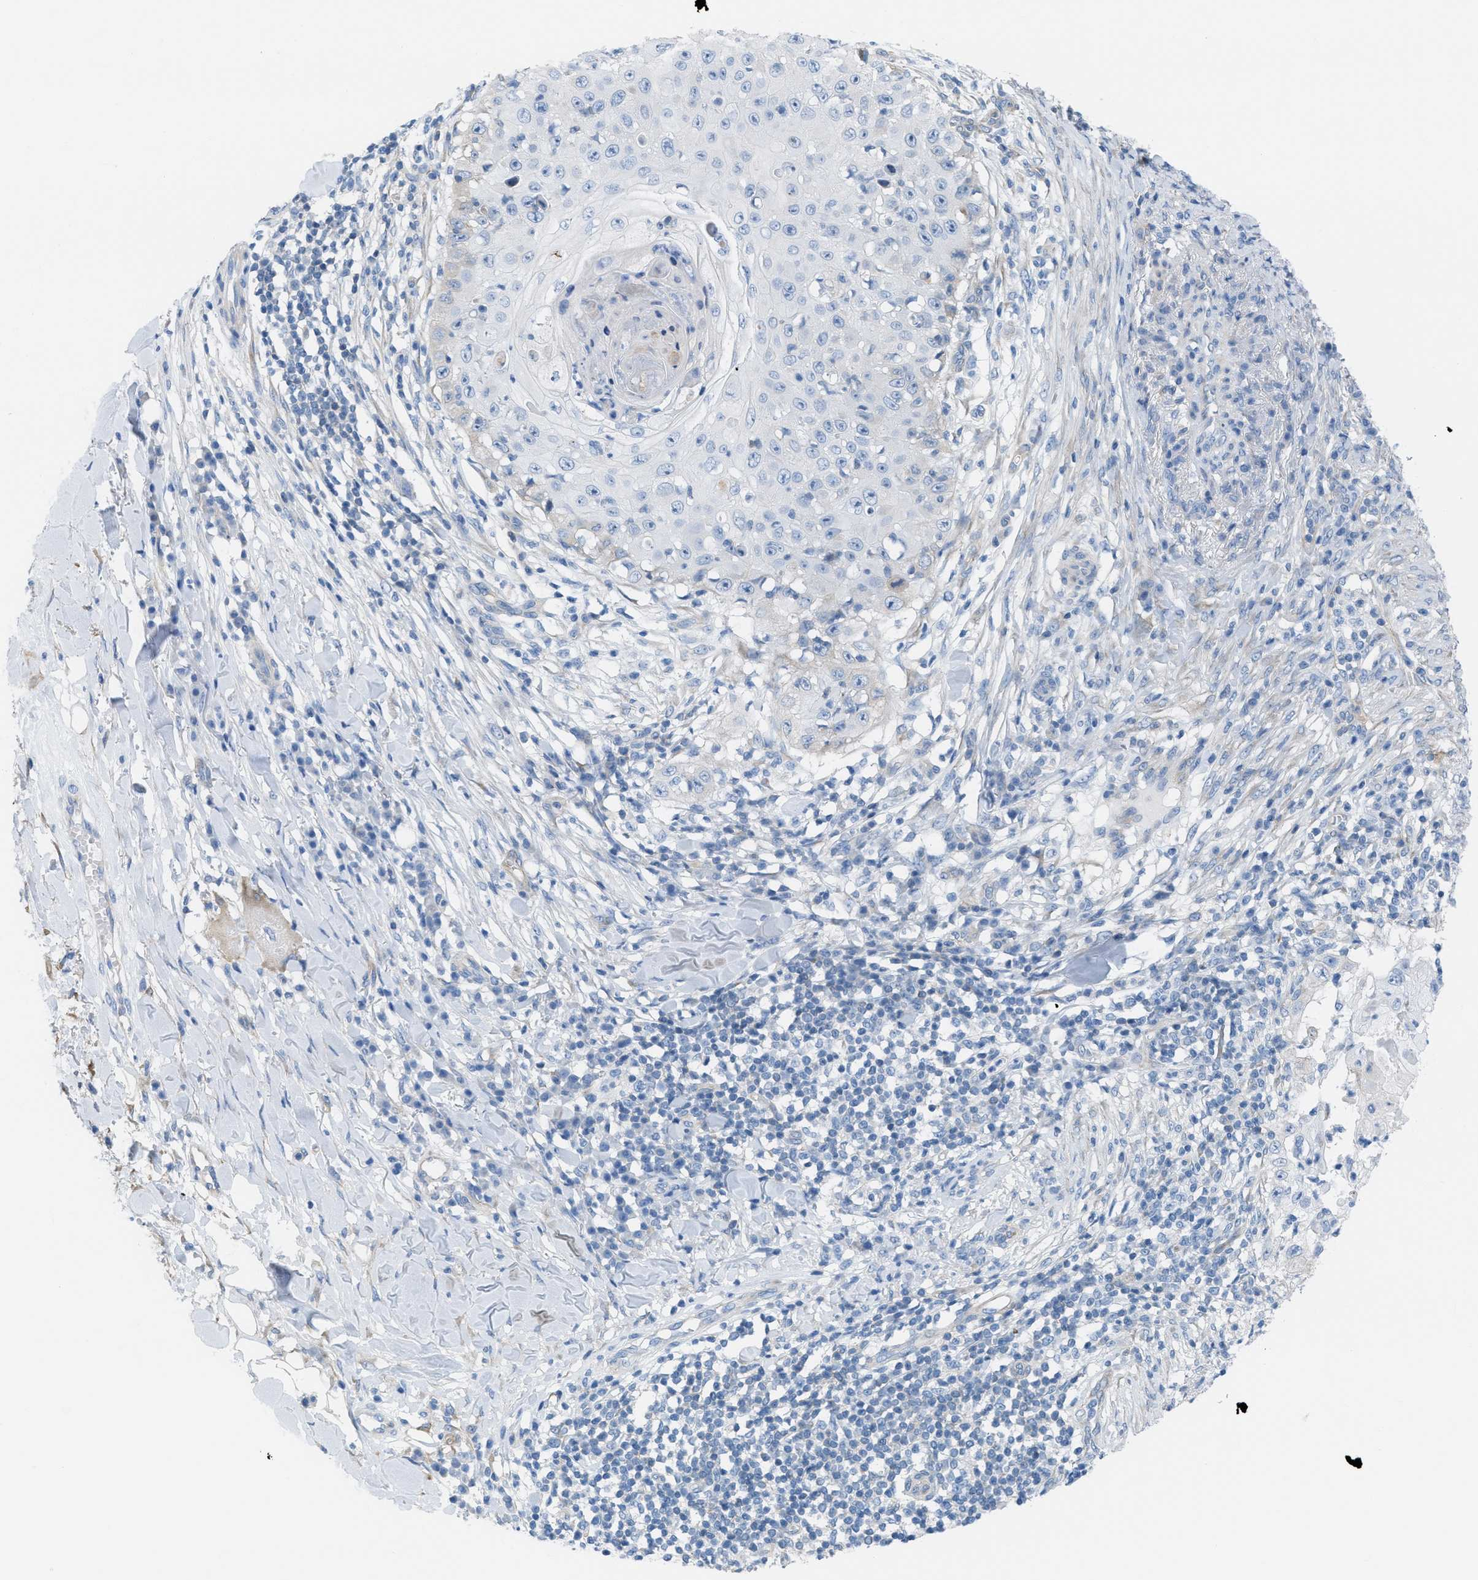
{"staining": {"intensity": "negative", "quantity": "none", "location": "none"}, "tissue": "skin cancer", "cell_type": "Tumor cells", "image_type": "cancer", "snomed": [{"axis": "morphology", "description": "Squamous cell carcinoma, NOS"}, {"axis": "topography", "description": "Skin"}], "caption": "Tumor cells show no significant protein expression in skin squamous cell carcinoma. (DAB (3,3'-diaminobenzidine) IHC visualized using brightfield microscopy, high magnification).", "gene": "ASGR1", "patient": {"sex": "male", "age": 86}}